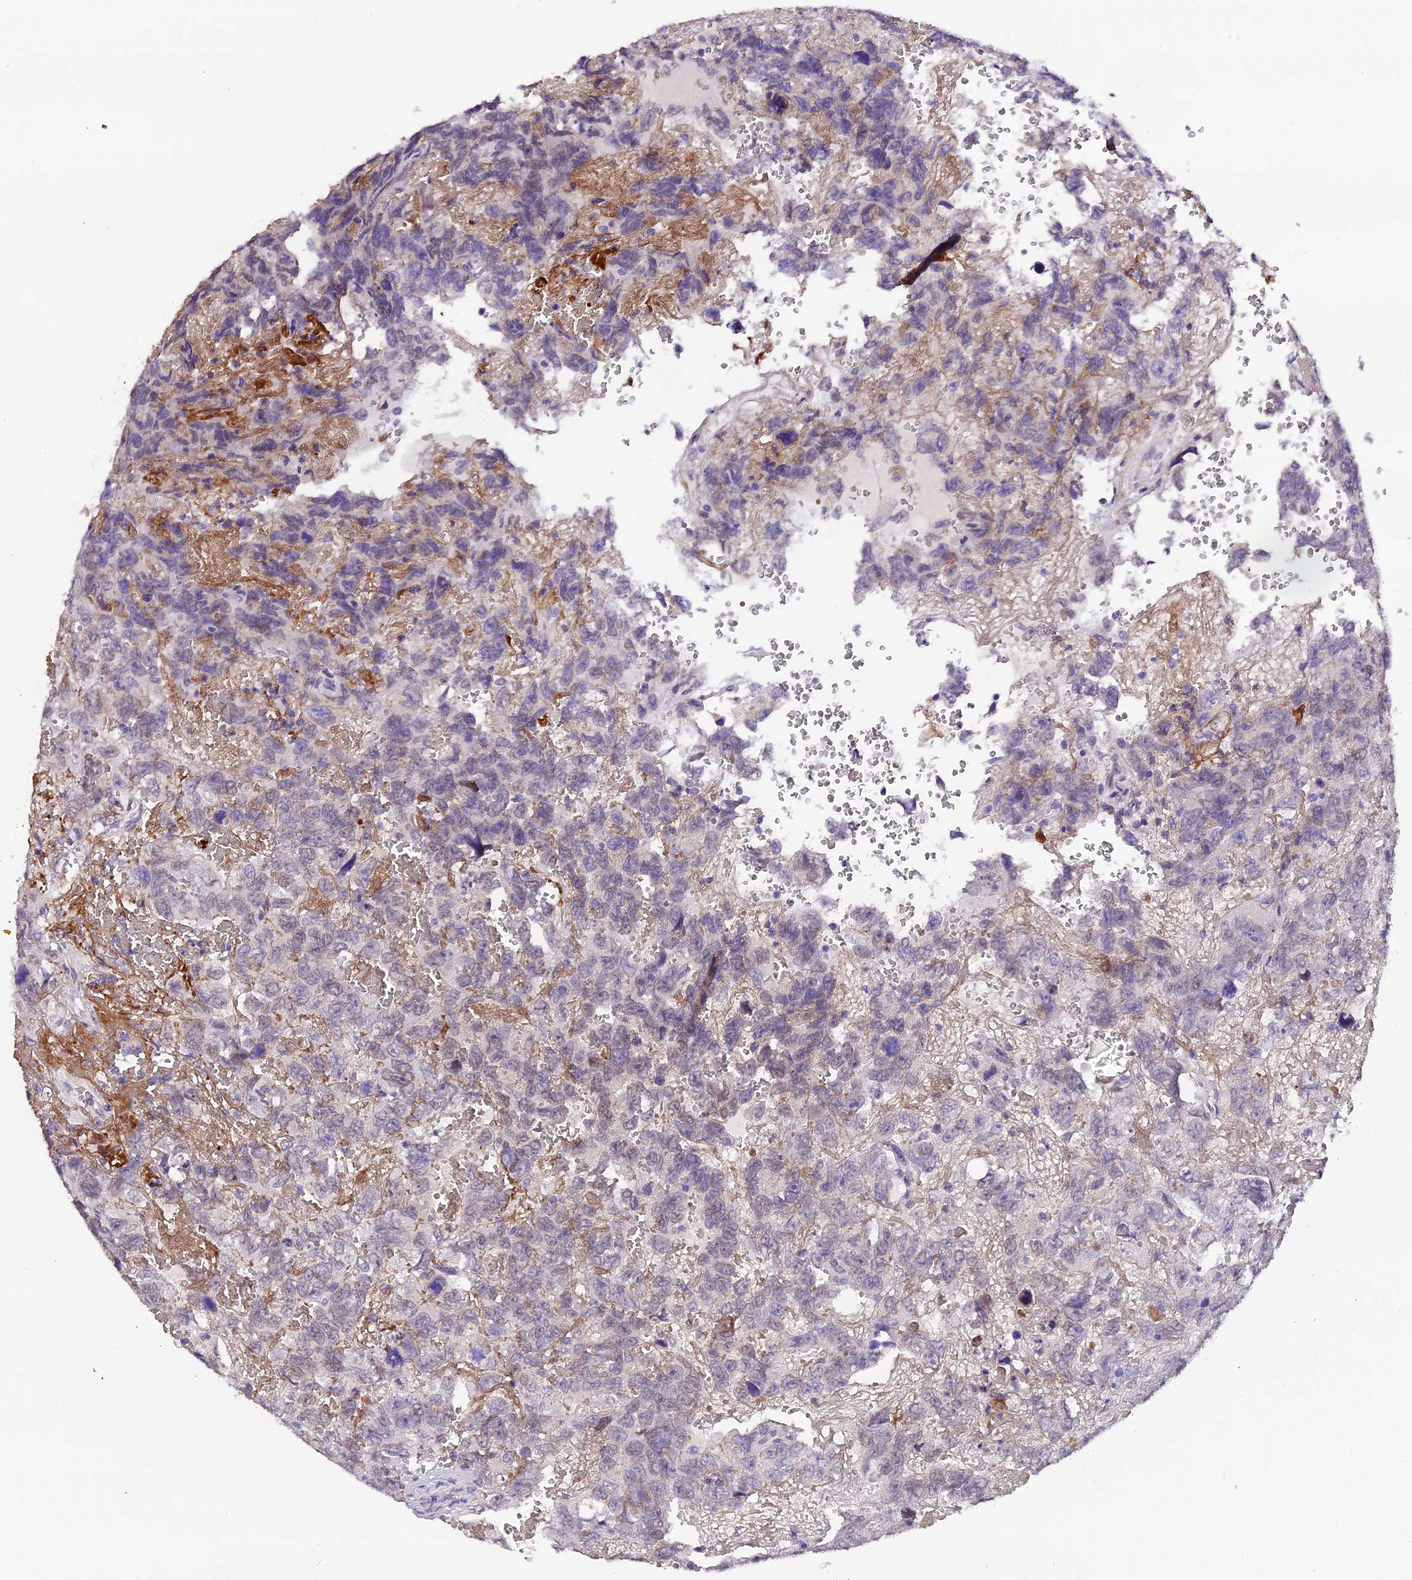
{"staining": {"intensity": "negative", "quantity": "none", "location": "none"}, "tissue": "testis cancer", "cell_type": "Tumor cells", "image_type": "cancer", "snomed": [{"axis": "morphology", "description": "Carcinoma, Embryonal, NOS"}, {"axis": "topography", "description": "Testis"}], "caption": "Tumor cells are negative for protein expression in human embryonal carcinoma (testis).", "gene": "MEX3B", "patient": {"sex": "male", "age": 45}}